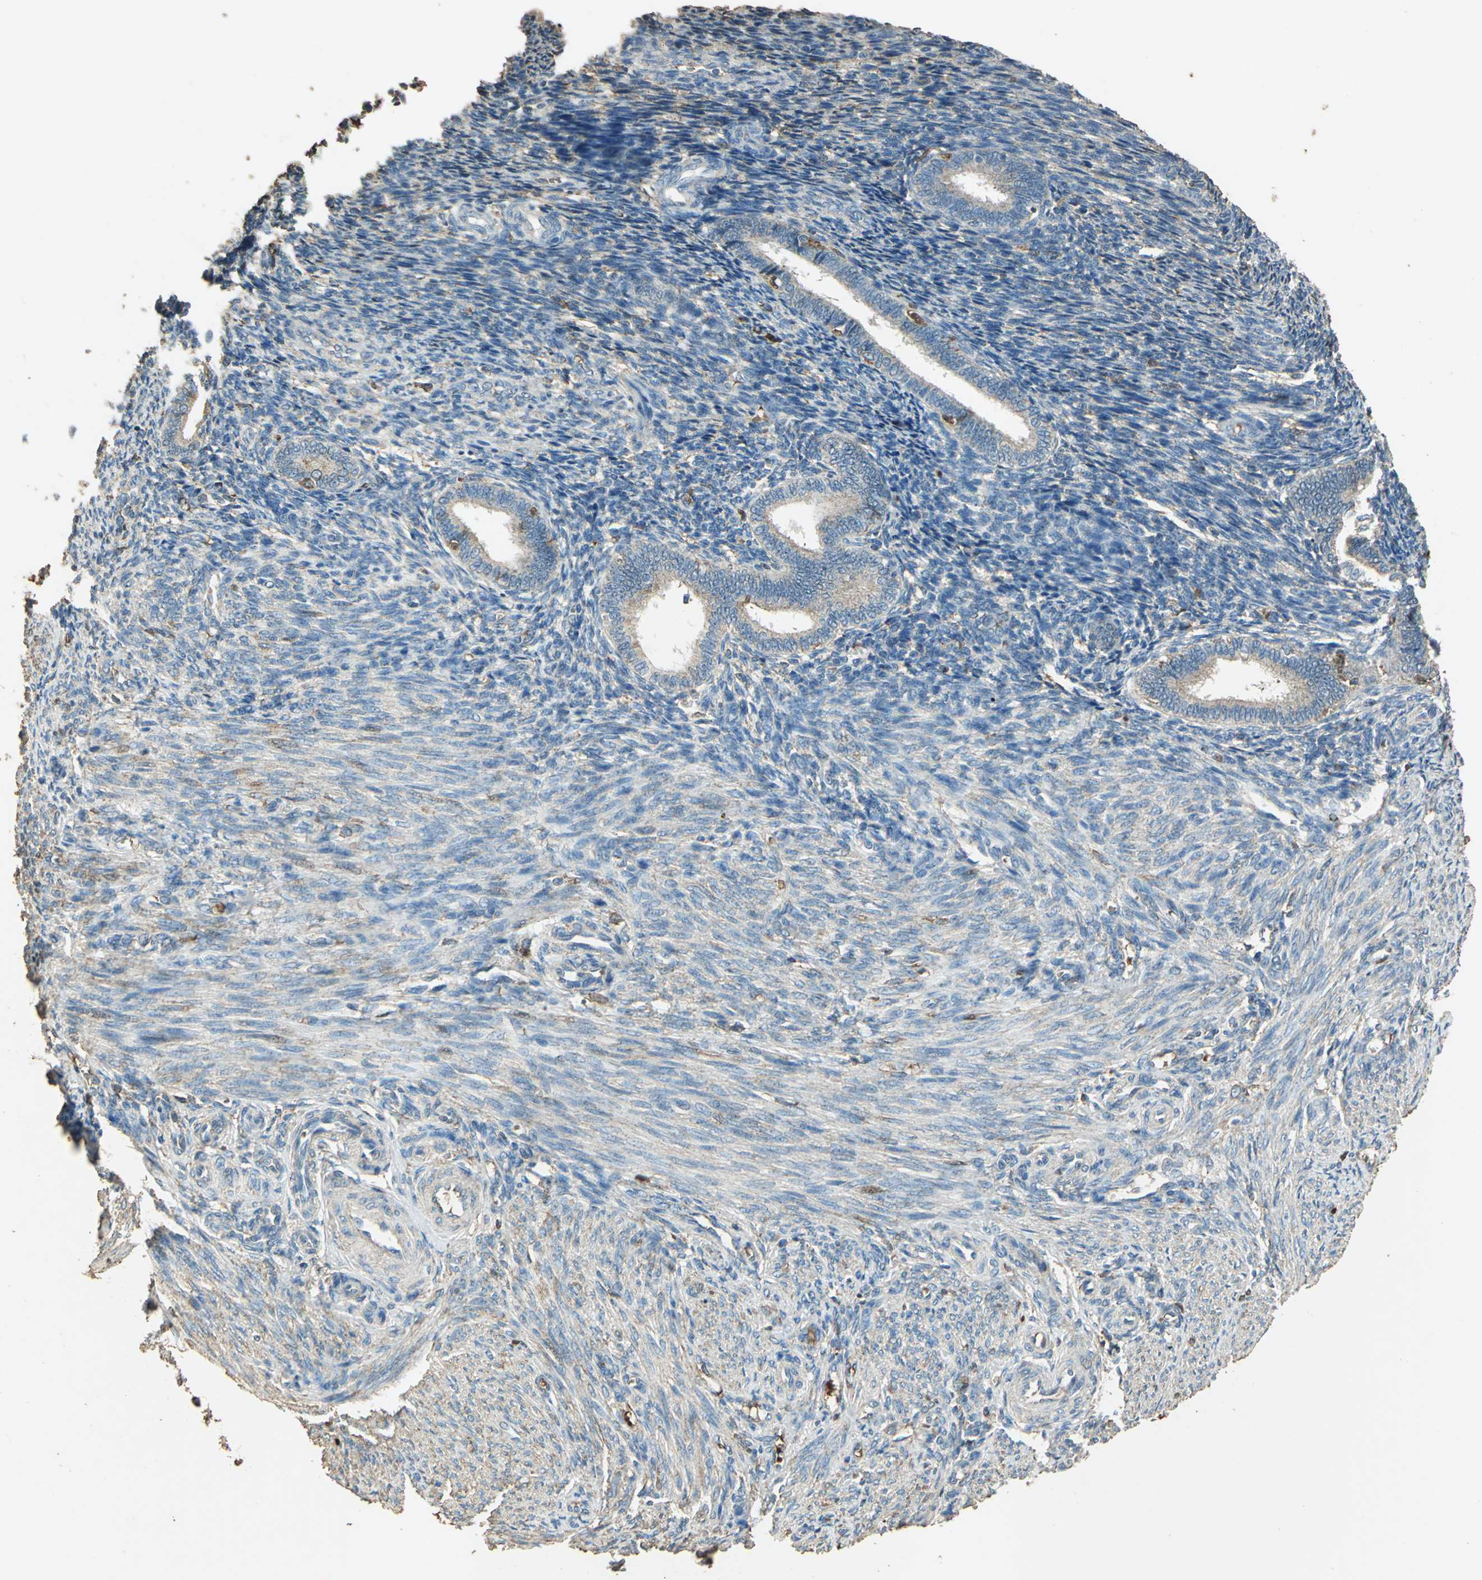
{"staining": {"intensity": "weak", "quantity": ">75%", "location": "cytoplasmic/membranous"}, "tissue": "endometrium", "cell_type": "Cells in endometrial stroma", "image_type": "normal", "snomed": [{"axis": "morphology", "description": "Normal tissue, NOS"}, {"axis": "topography", "description": "Endometrium"}], "caption": "Unremarkable endometrium was stained to show a protein in brown. There is low levels of weak cytoplasmic/membranous staining in about >75% of cells in endometrial stroma.", "gene": "TRAPPC2", "patient": {"sex": "female", "age": 27}}